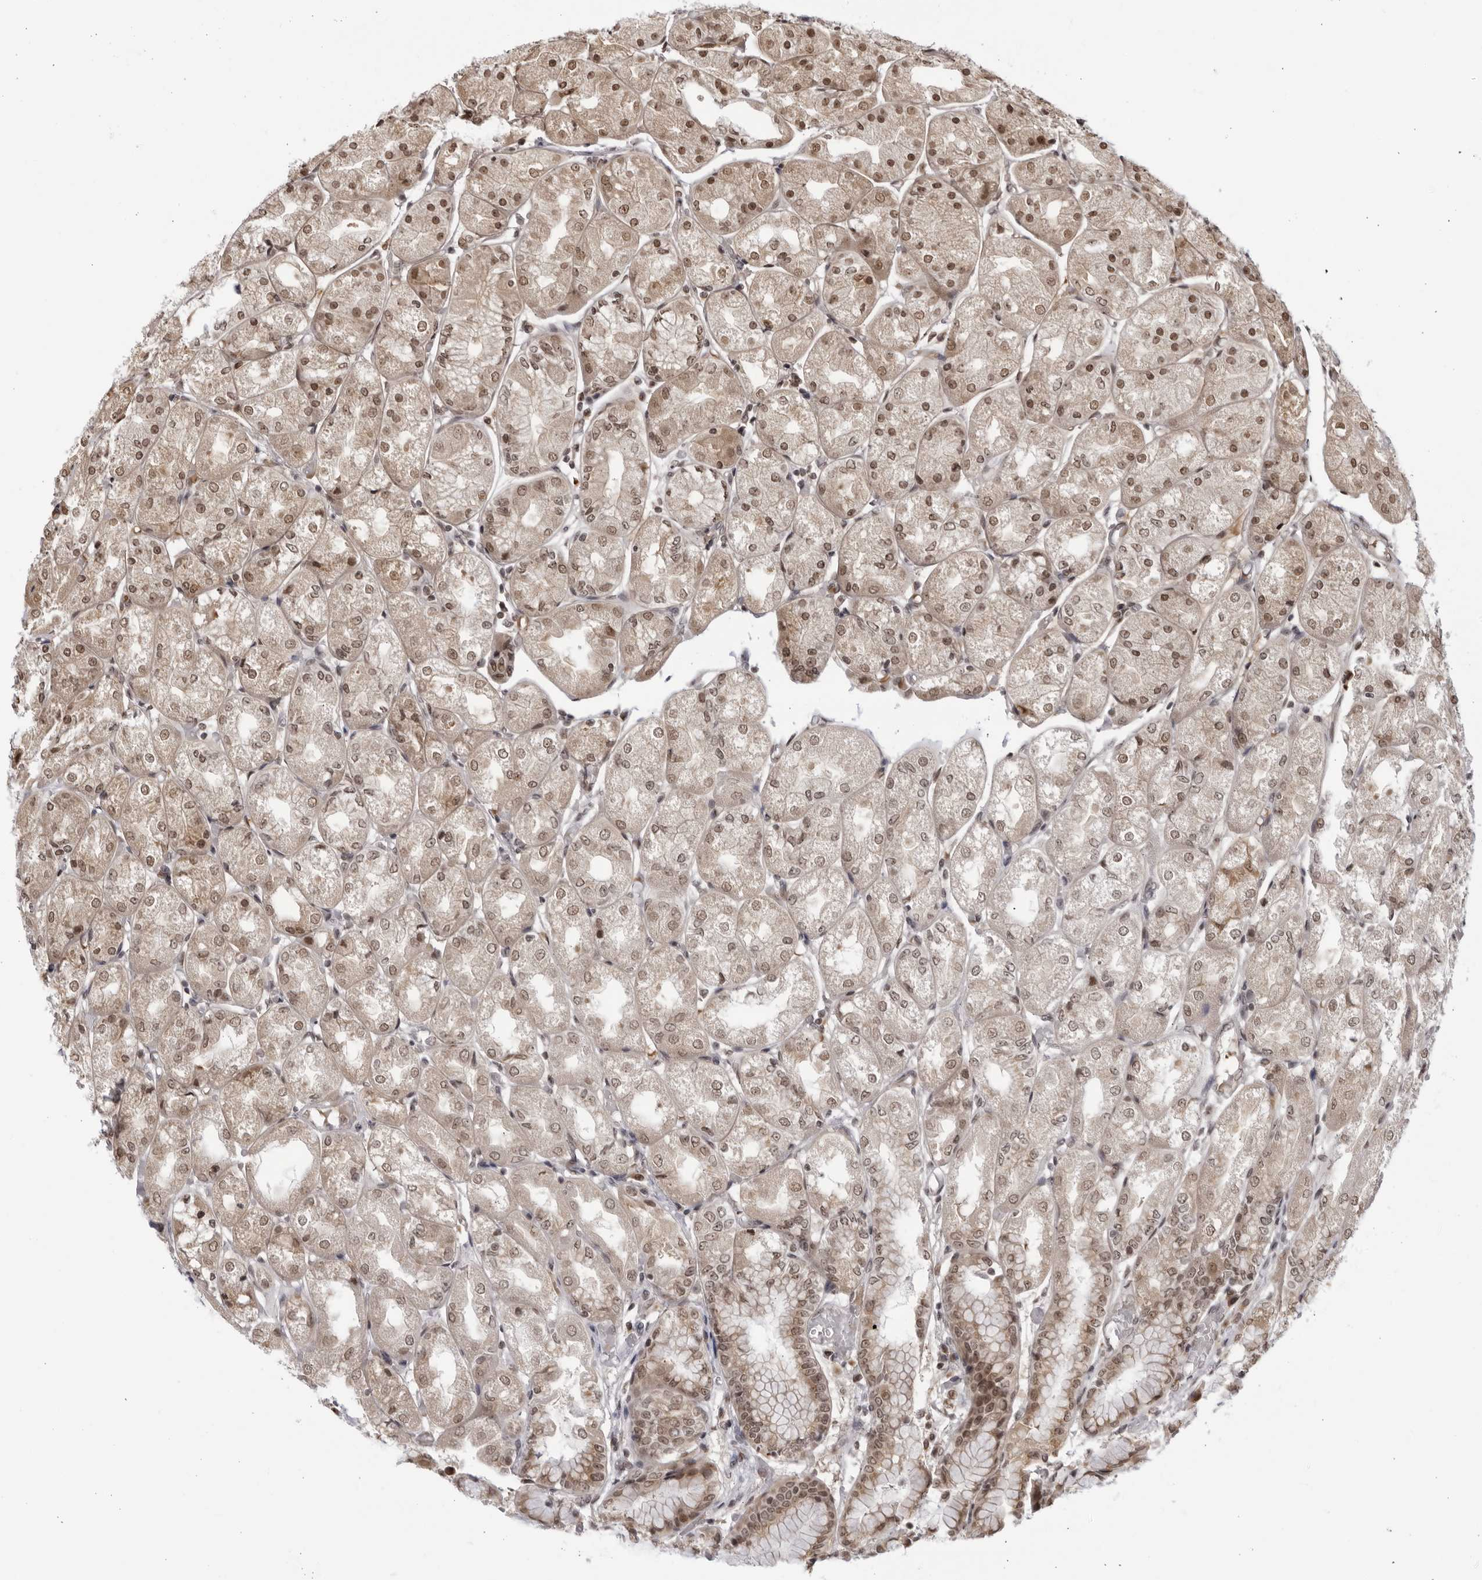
{"staining": {"intensity": "weak", "quantity": ">75%", "location": "cytoplasmic/membranous,nuclear"}, "tissue": "stomach", "cell_type": "Glandular cells", "image_type": "normal", "snomed": [{"axis": "morphology", "description": "Normal tissue, NOS"}, {"axis": "topography", "description": "Stomach, upper"}], "caption": "This histopathology image reveals immunohistochemistry staining of benign stomach, with low weak cytoplasmic/membranous,nuclear positivity in about >75% of glandular cells.", "gene": "RASGEF1C", "patient": {"sex": "male", "age": 72}}